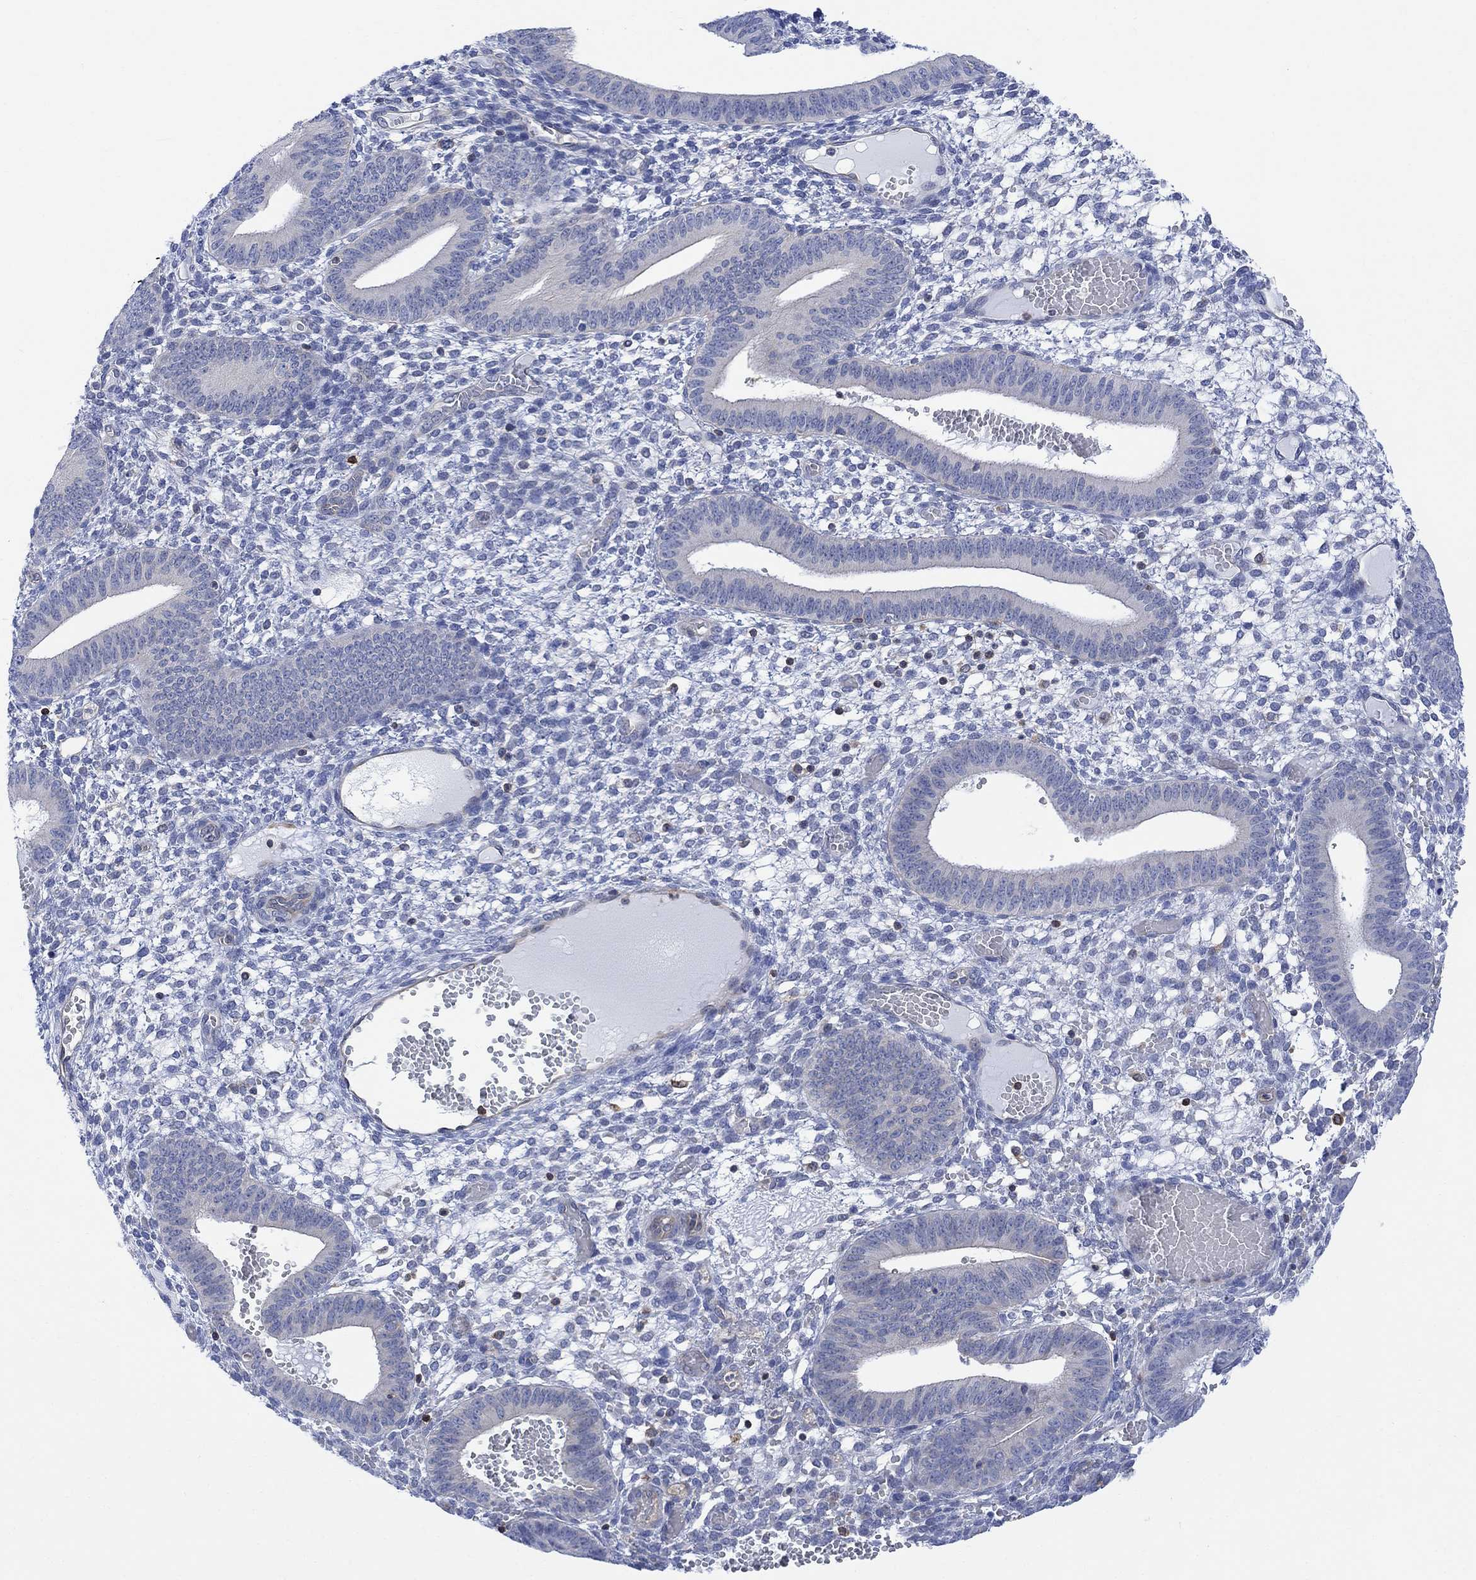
{"staining": {"intensity": "negative", "quantity": "none", "location": "none"}, "tissue": "endometrium", "cell_type": "Cells in endometrial stroma", "image_type": "normal", "snomed": [{"axis": "morphology", "description": "Normal tissue, NOS"}, {"axis": "topography", "description": "Endometrium"}], "caption": "Immunohistochemistry of benign human endometrium displays no staining in cells in endometrial stroma. (DAB IHC, high magnification).", "gene": "GBP5", "patient": {"sex": "female", "age": 42}}